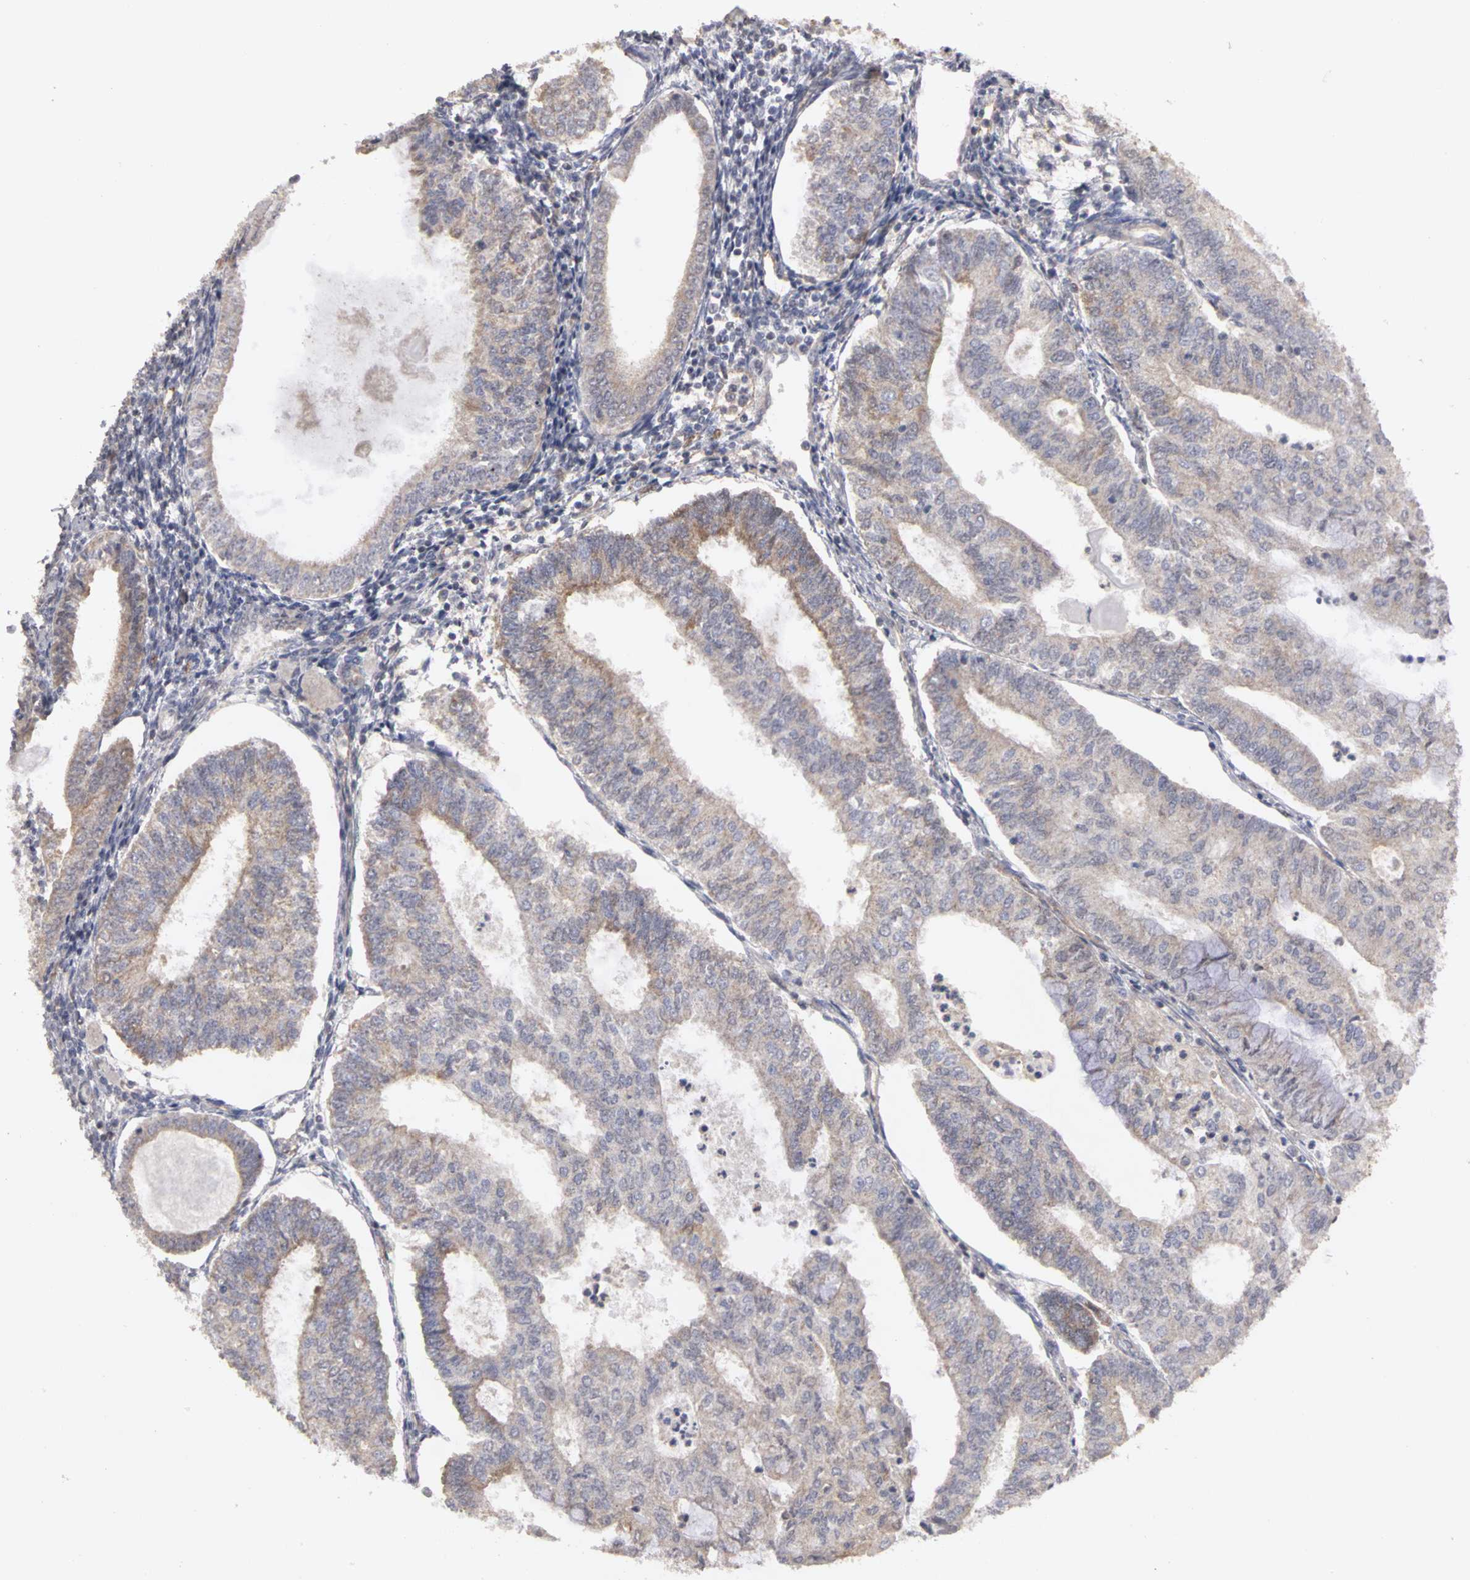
{"staining": {"intensity": "moderate", "quantity": ">75%", "location": "cytoplasmic/membranous"}, "tissue": "endometrial cancer", "cell_type": "Tumor cells", "image_type": "cancer", "snomed": [{"axis": "morphology", "description": "Adenocarcinoma, NOS"}, {"axis": "topography", "description": "Endometrium"}], "caption": "A brown stain shows moderate cytoplasmic/membranous expression of a protein in human endometrial cancer (adenocarcinoma) tumor cells.", "gene": "PLEKHA1", "patient": {"sex": "female", "age": 59}}